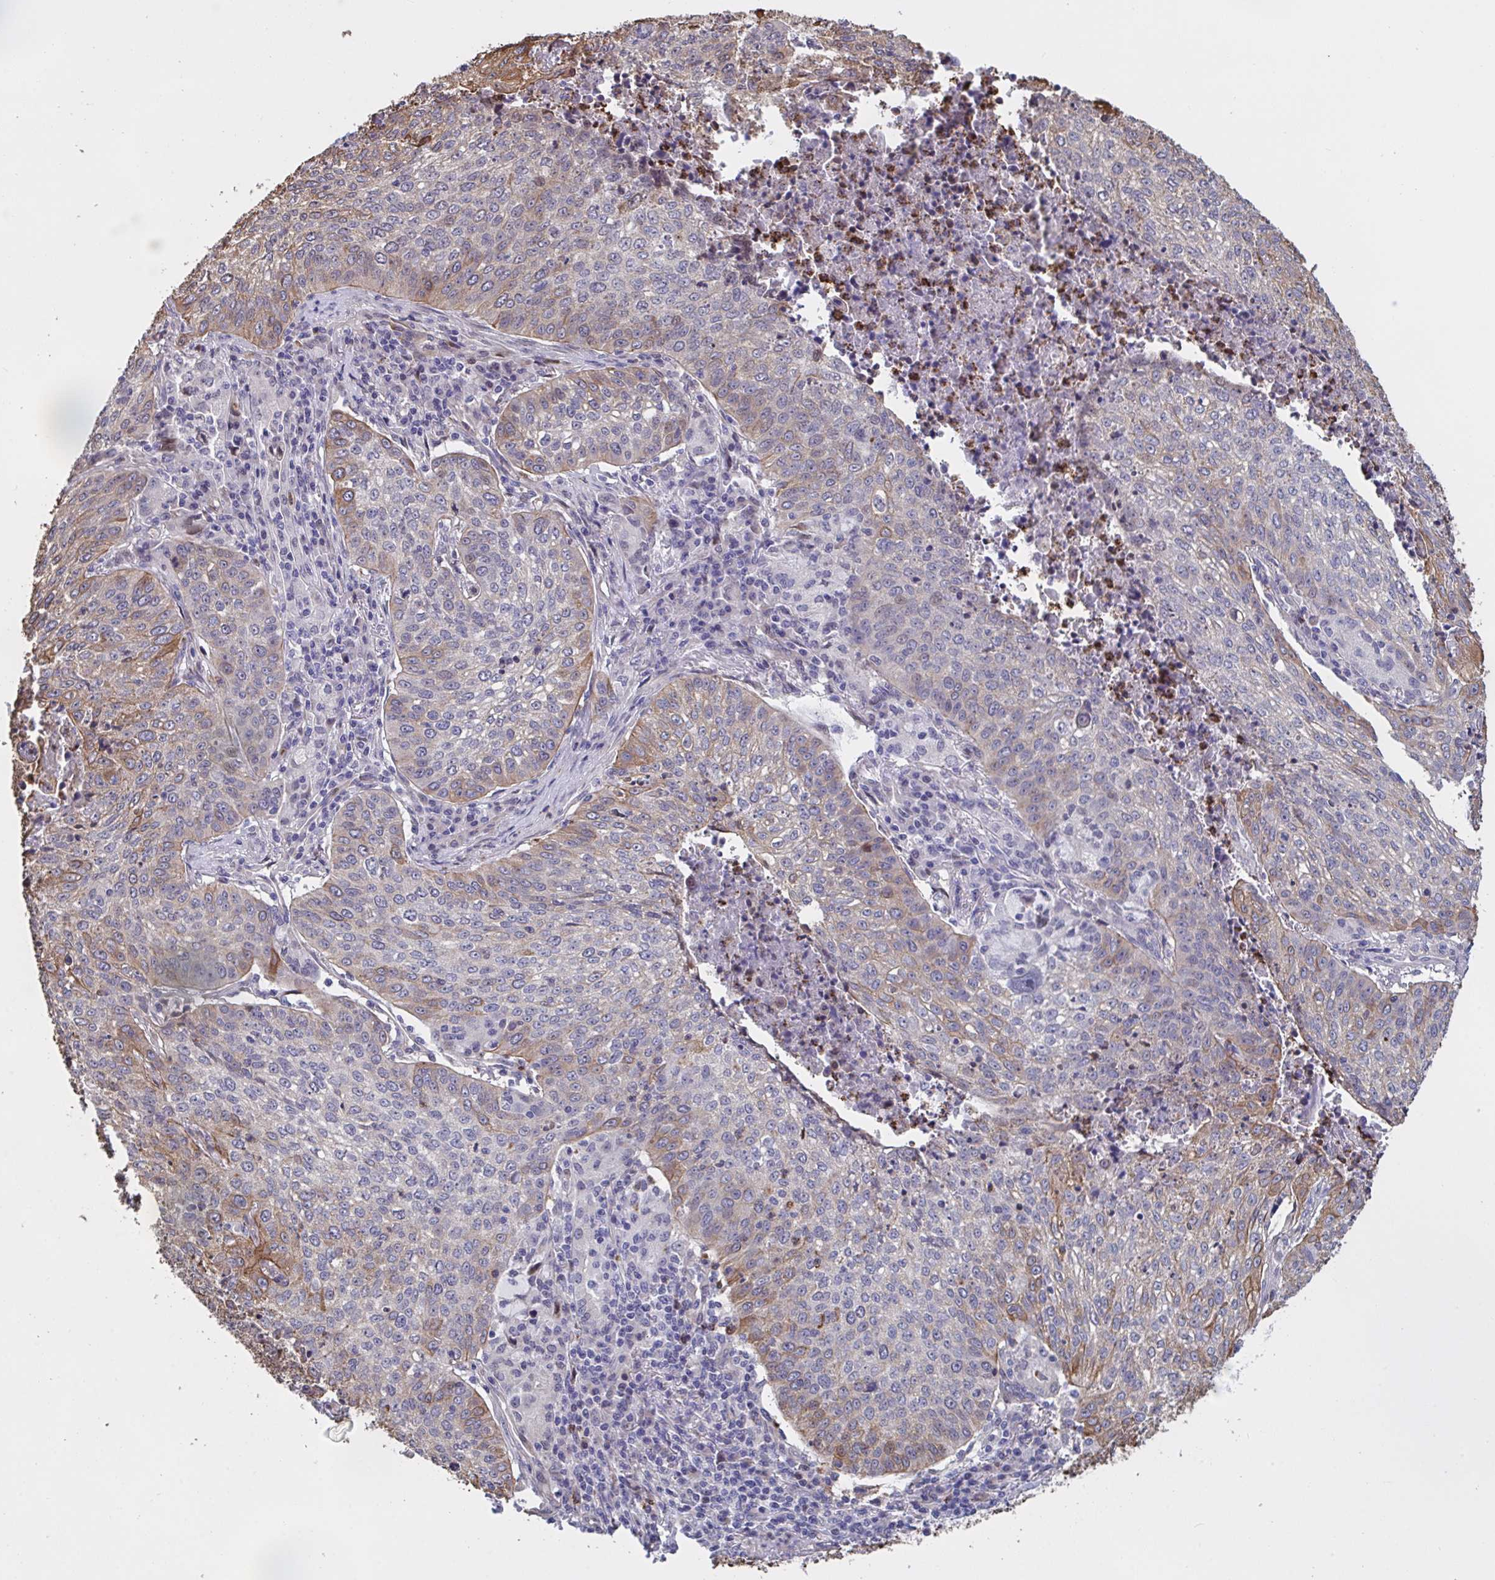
{"staining": {"intensity": "moderate", "quantity": "25%-75%", "location": "cytoplasmic/membranous,nuclear"}, "tissue": "lung cancer", "cell_type": "Tumor cells", "image_type": "cancer", "snomed": [{"axis": "morphology", "description": "Squamous cell carcinoma, NOS"}, {"axis": "topography", "description": "Lung"}], "caption": "Immunohistochemical staining of lung cancer displays moderate cytoplasmic/membranous and nuclear protein expression in approximately 25%-75% of tumor cells.", "gene": "PELI2", "patient": {"sex": "male", "age": 63}}